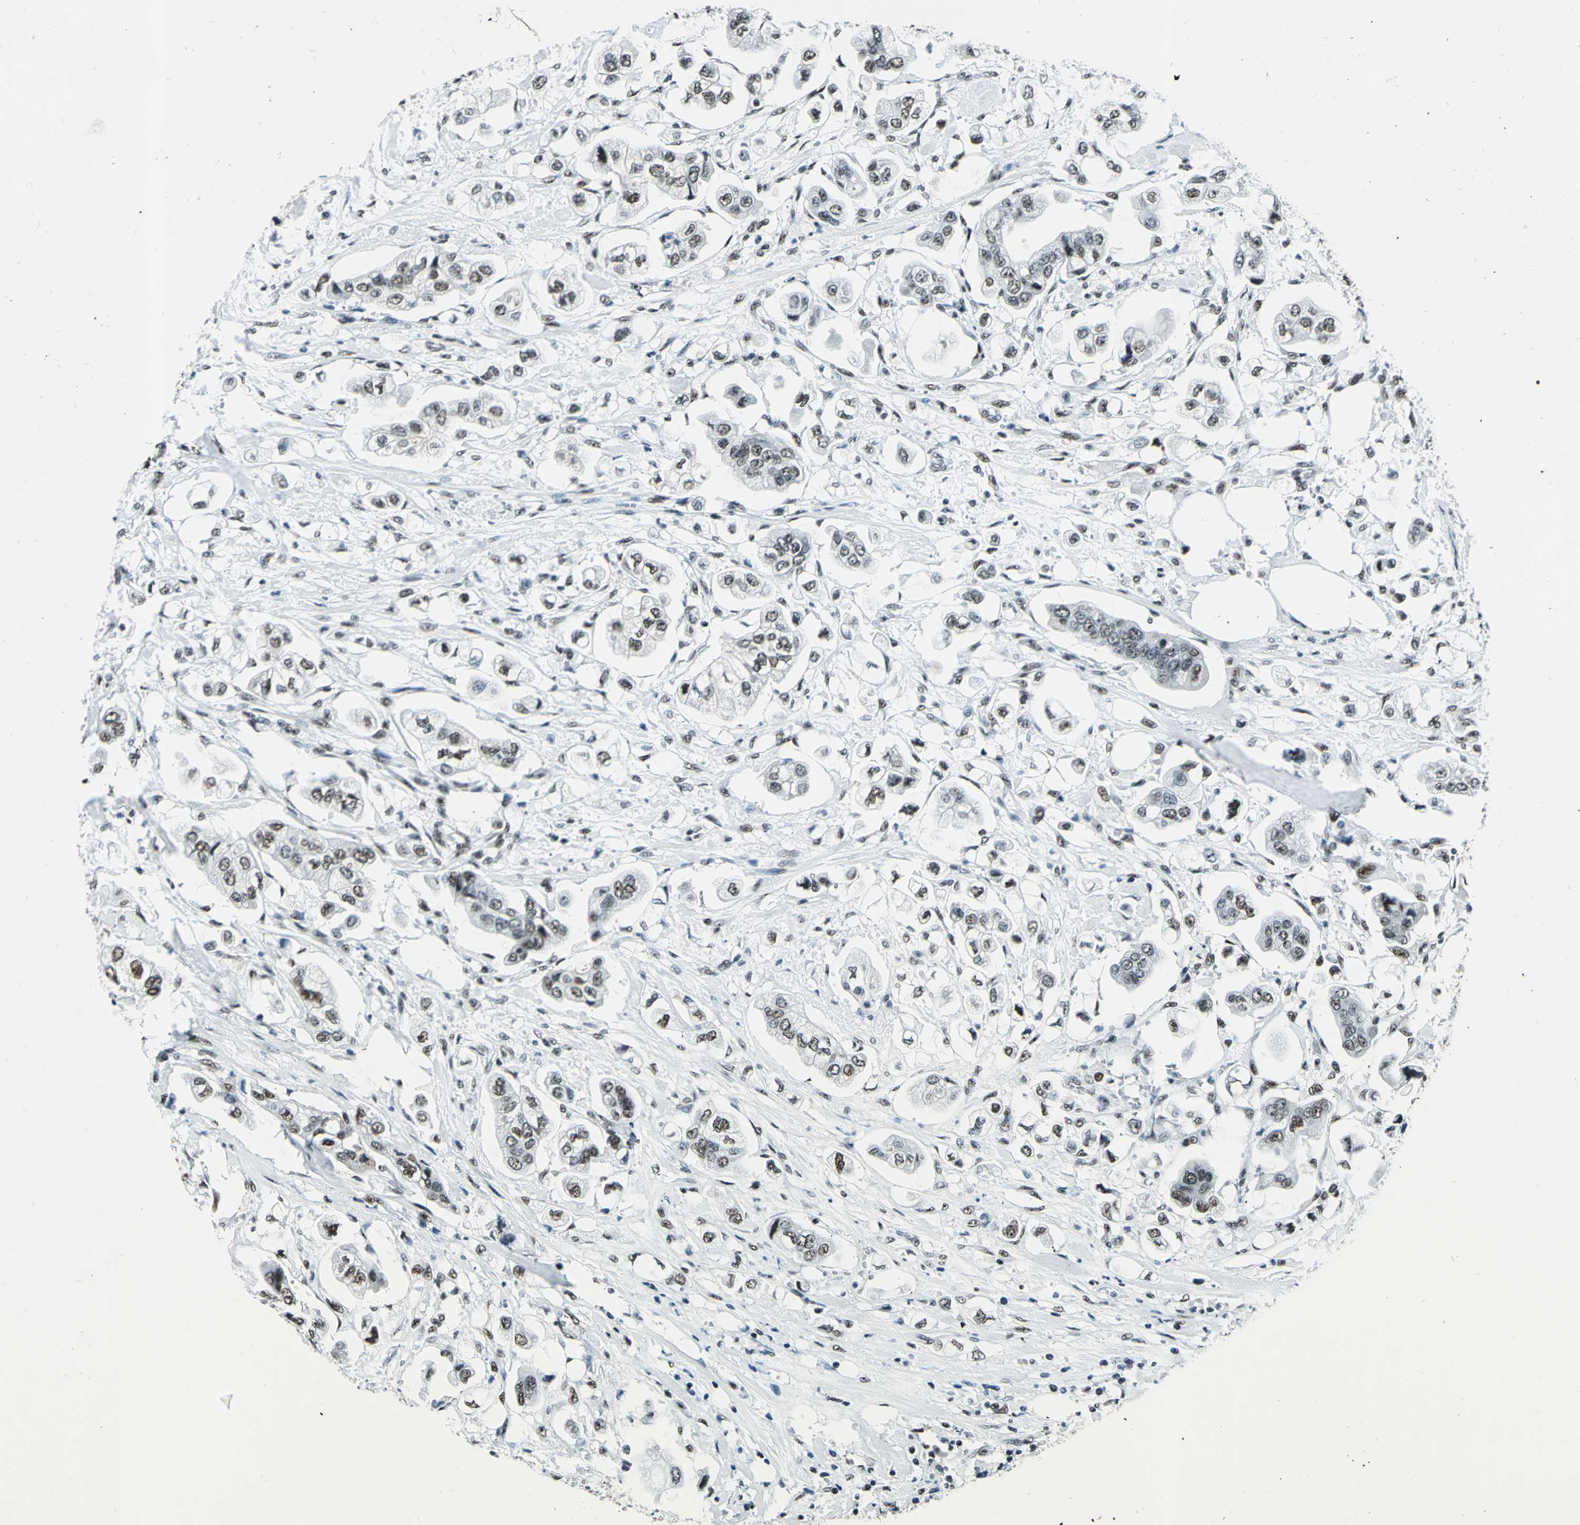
{"staining": {"intensity": "strong", "quantity": ">75%", "location": "nuclear"}, "tissue": "stomach cancer", "cell_type": "Tumor cells", "image_type": "cancer", "snomed": [{"axis": "morphology", "description": "Adenocarcinoma, NOS"}, {"axis": "topography", "description": "Stomach"}], "caption": "Immunohistochemical staining of stomach cancer (adenocarcinoma) reveals high levels of strong nuclear staining in approximately >75% of tumor cells.", "gene": "KAT6B", "patient": {"sex": "male", "age": 62}}